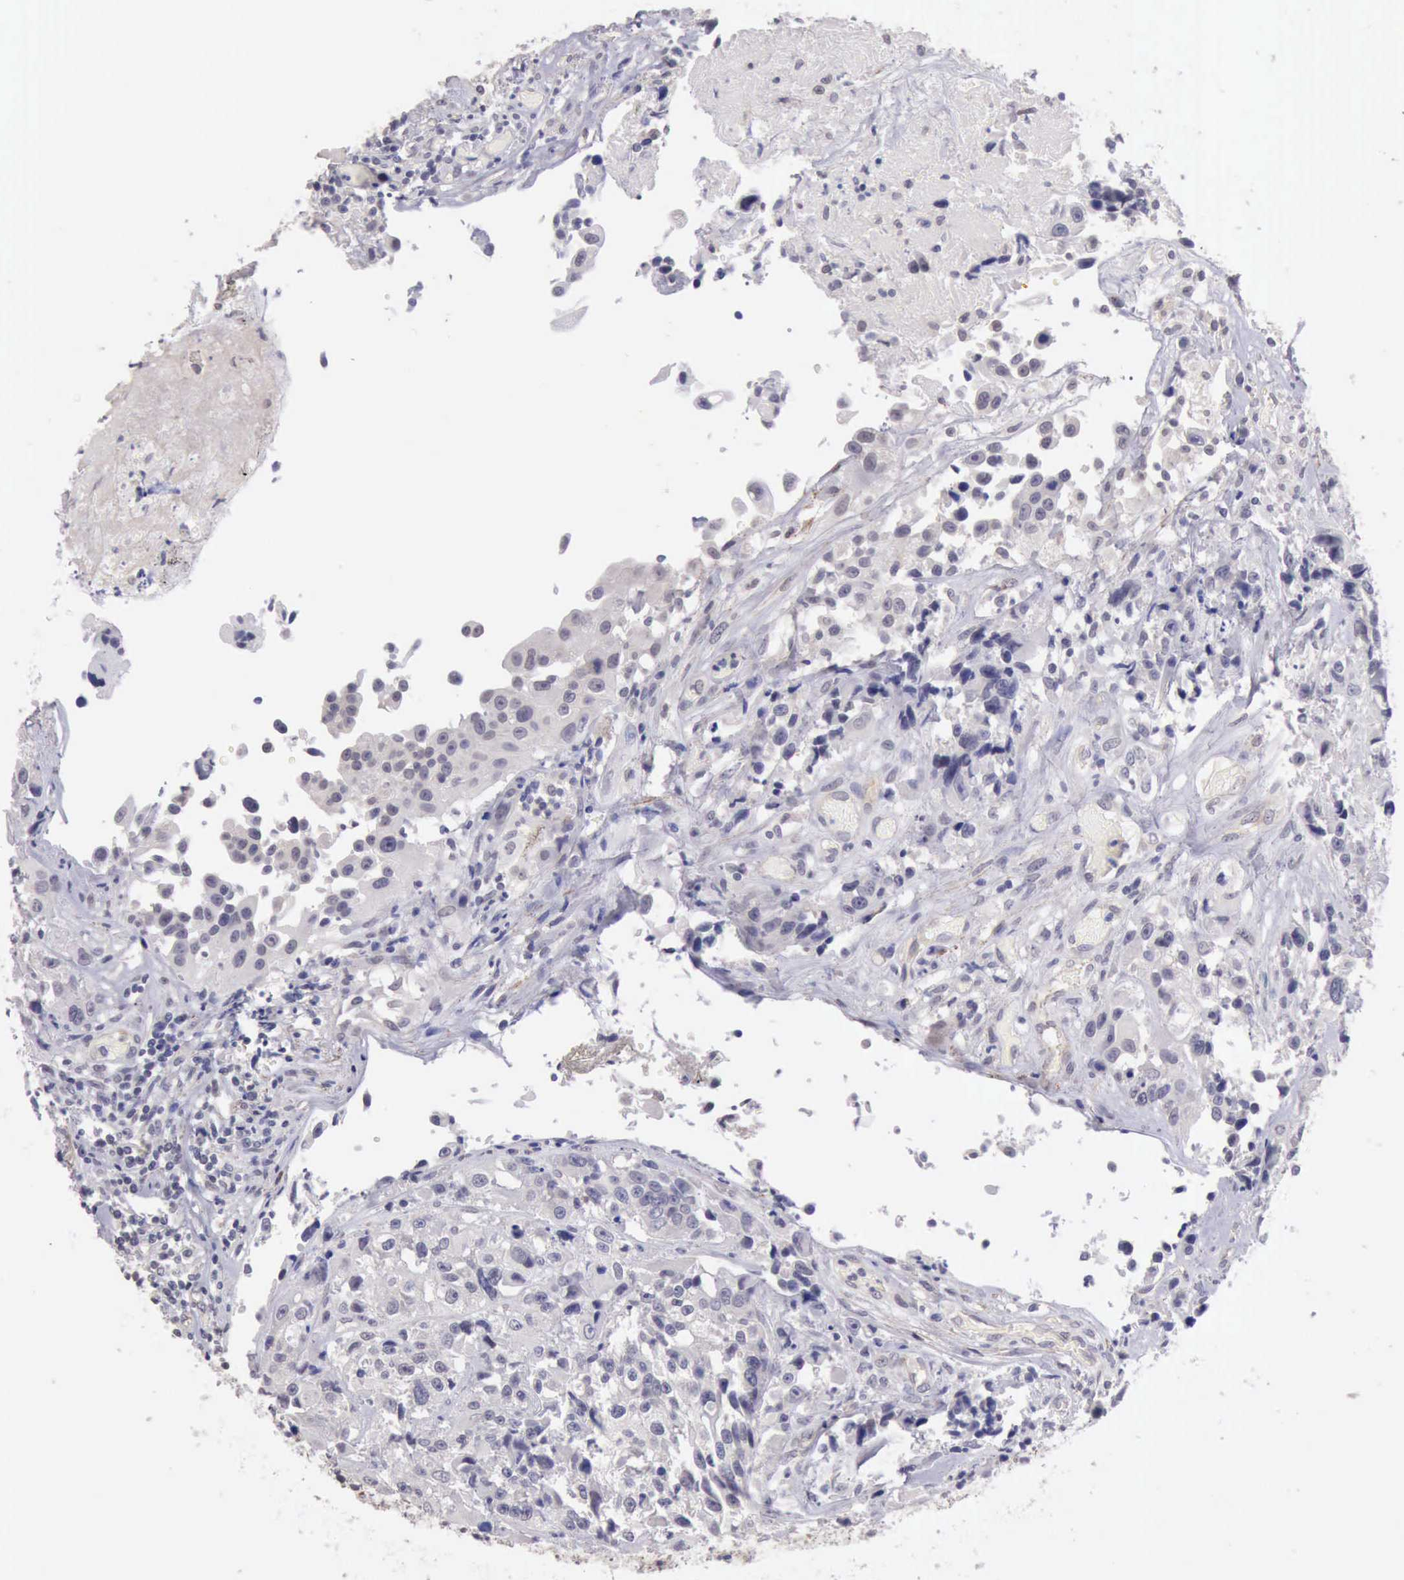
{"staining": {"intensity": "negative", "quantity": "none", "location": "none"}, "tissue": "urothelial cancer", "cell_type": "Tumor cells", "image_type": "cancer", "snomed": [{"axis": "morphology", "description": "Urothelial carcinoma, High grade"}, {"axis": "topography", "description": "Urinary bladder"}], "caption": "Tumor cells are negative for brown protein staining in urothelial carcinoma (high-grade).", "gene": "KCND1", "patient": {"sex": "female", "age": 81}}